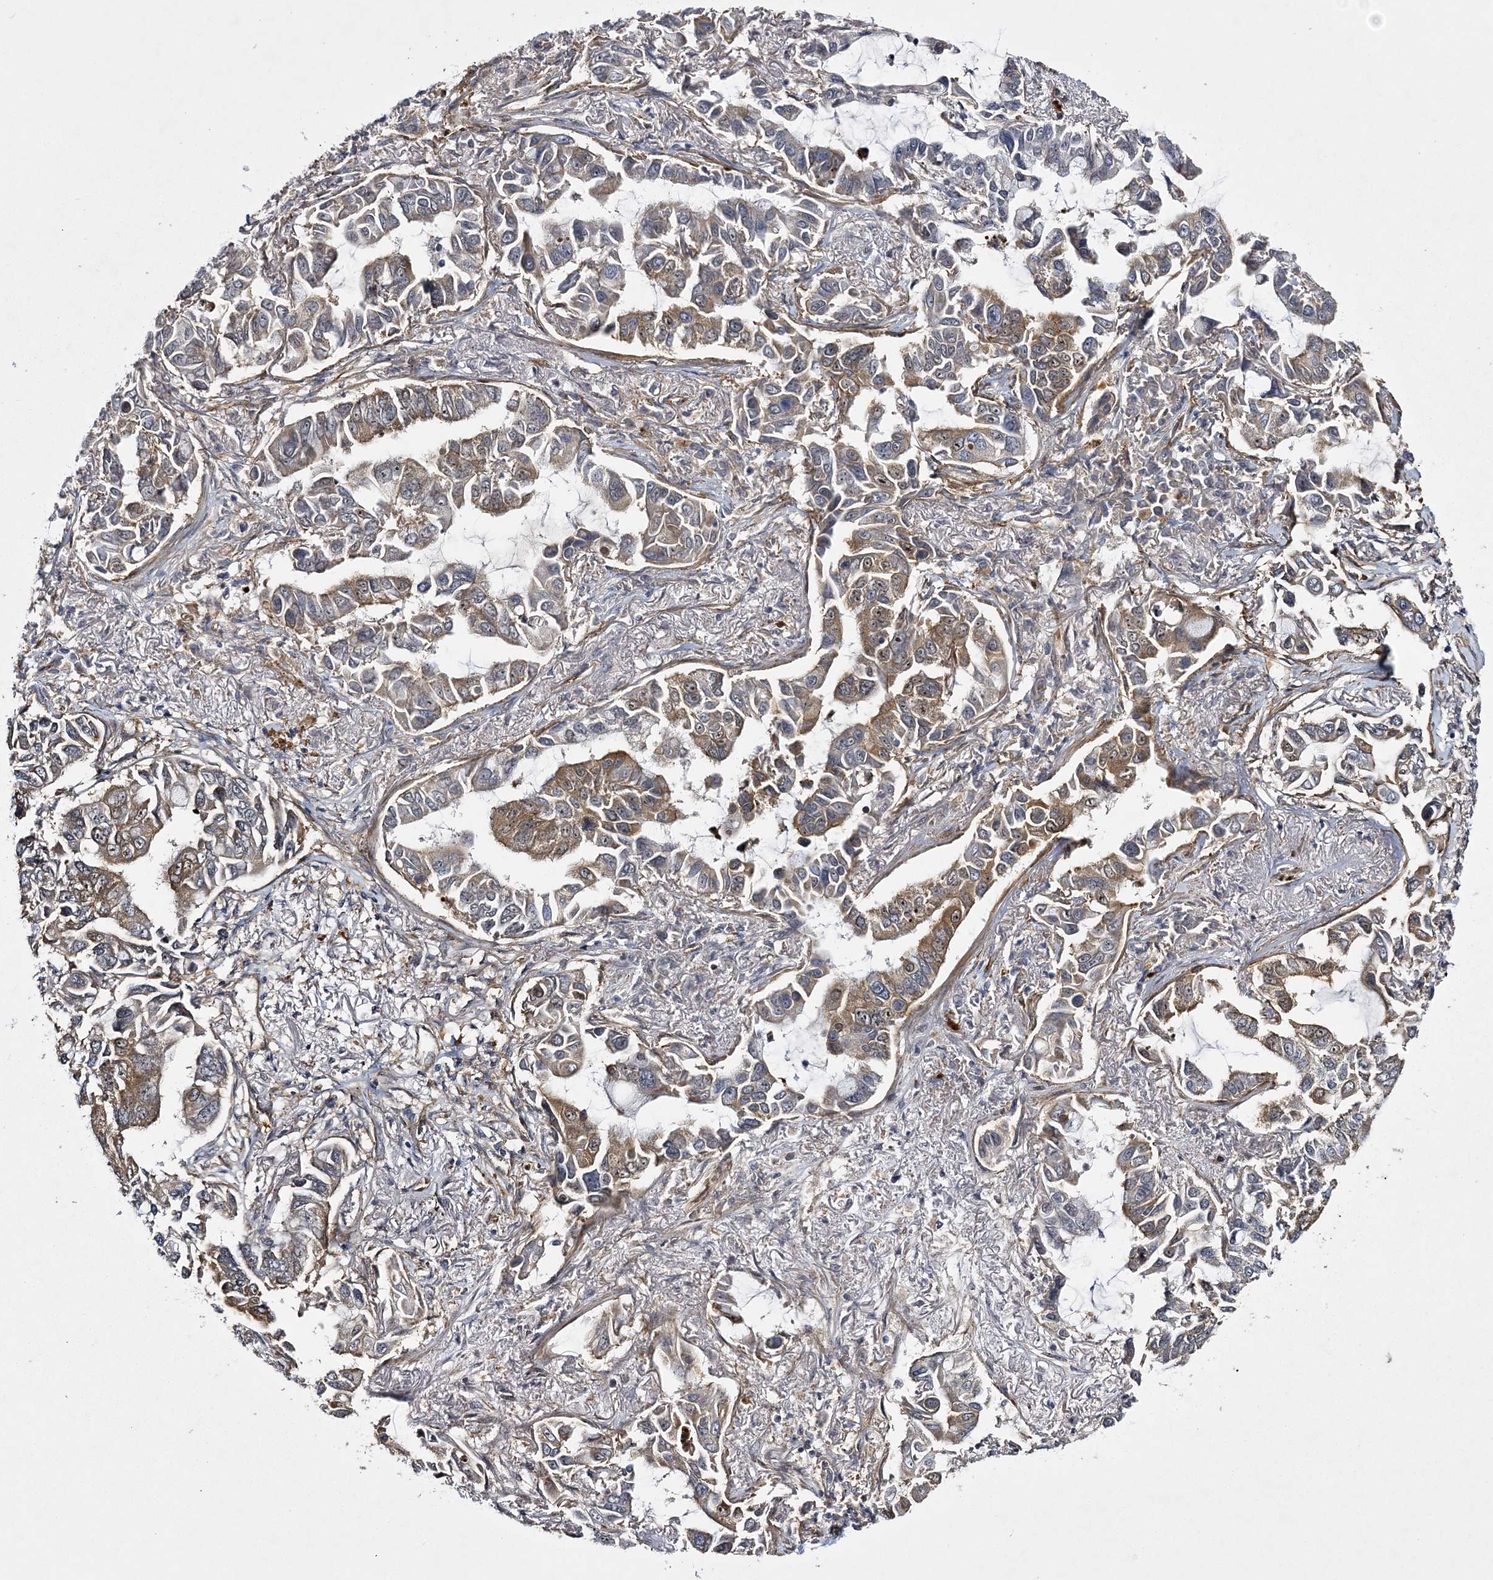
{"staining": {"intensity": "moderate", "quantity": "<25%", "location": "cytoplasmic/membranous"}, "tissue": "lung cancer", "cell_type": "Tumor cells", "image_type": "cancer", "snomed": [{"axis": "morphology", "description": "Adenocarcinoma, NOS"}, {"axis": "topography", "description": "Lung"}], "caption": "A brown stain highlights moderate cytoplasmic/membranous staining of a protein in human adenocarcinoma (lung) tumor cells. (DAB IHC with brightfield microscopy, high magnification).", "gene": "CALN1", "patient": {"sex": "male", "age": 64}}